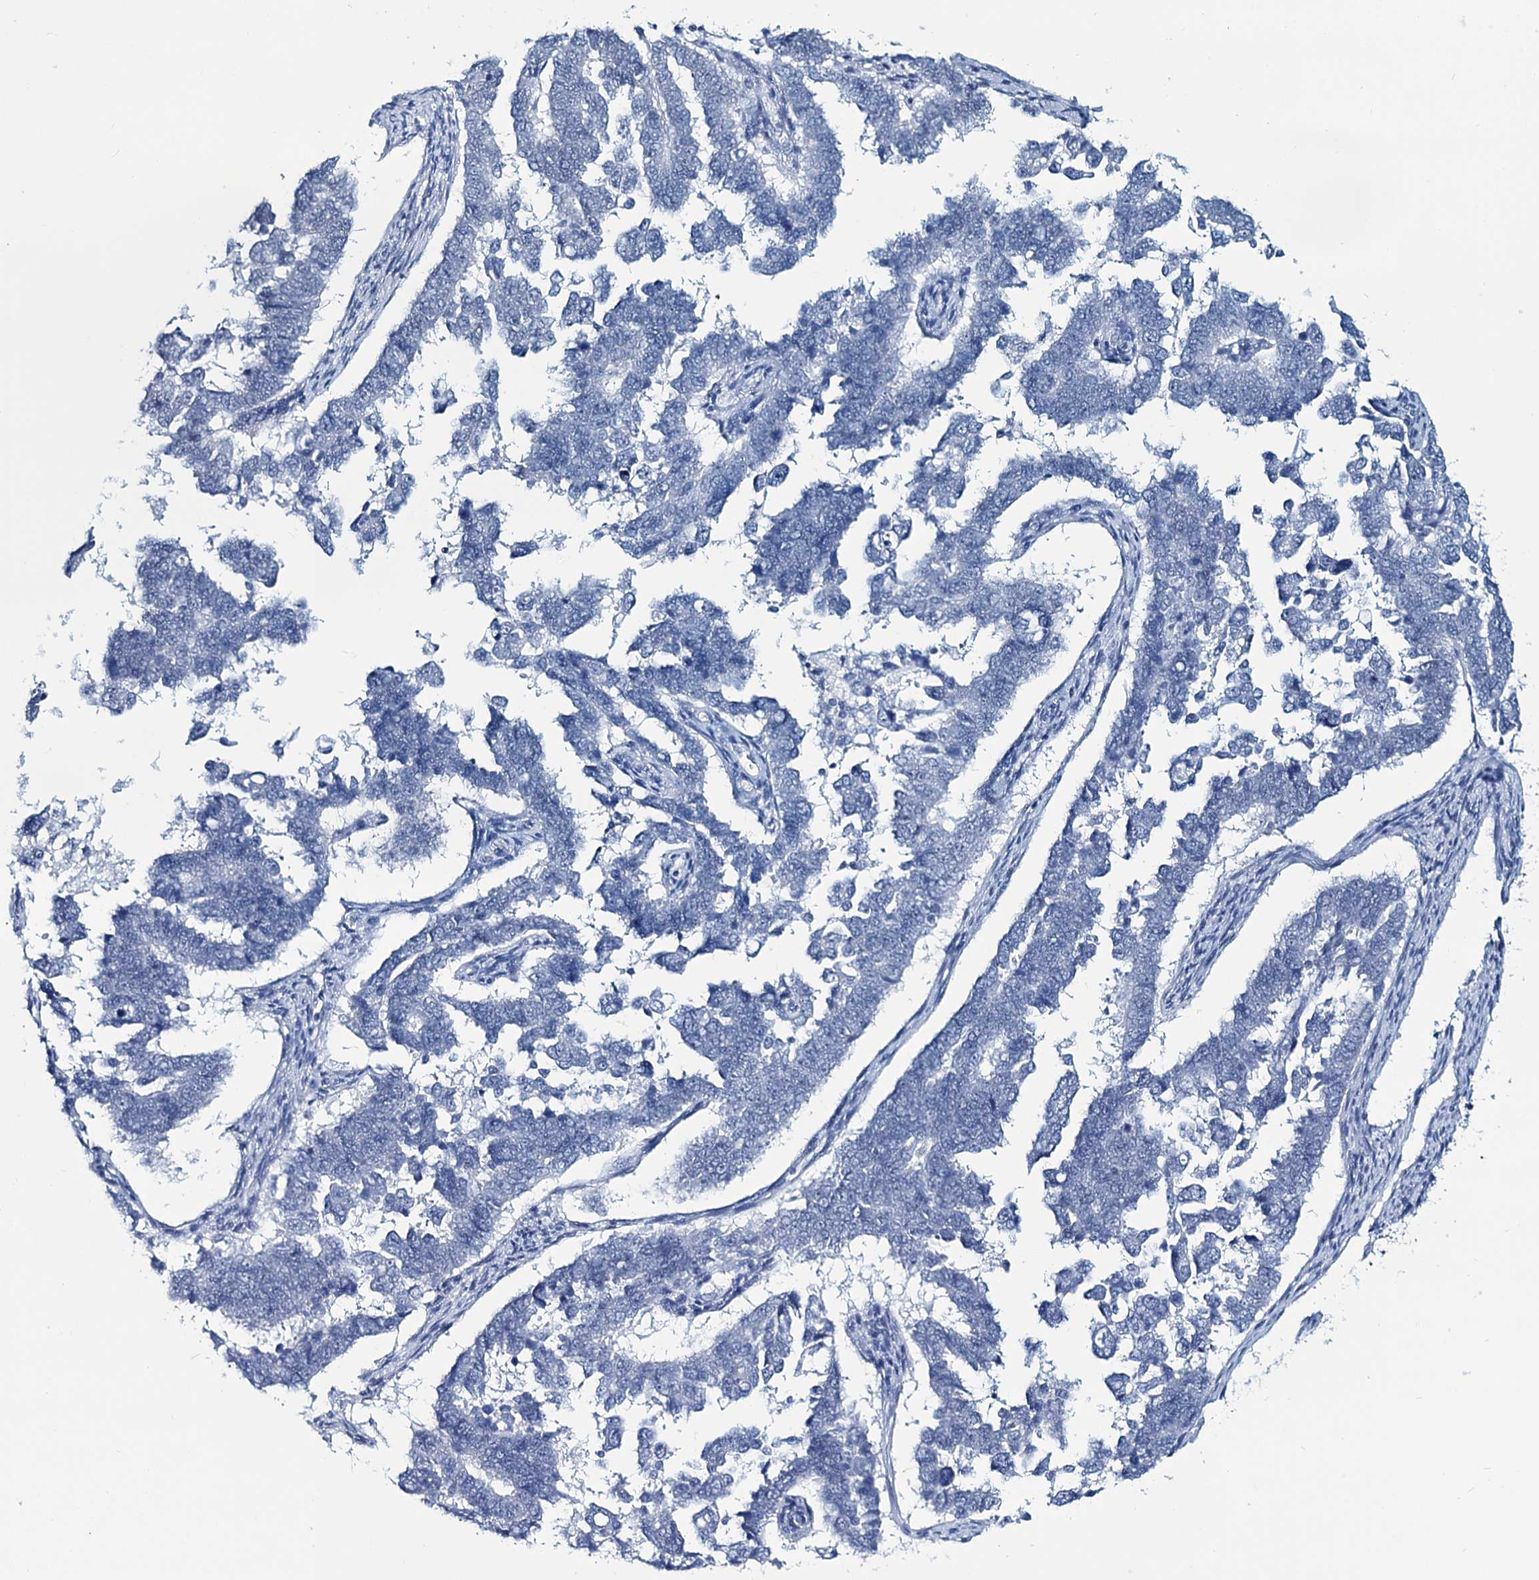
{"staining": {"intensity": "weak", "quantity": "25%-75%", "location": "nuclear"}, "tissue": "endometrial cancer", "cell_type": "Tumor cells", "image_type": "cancer", "snomed": [{"axis": "morphology", "description": "Adenocarcinoma, NOS"}, {"axis": "topography", "description": "Endometrium"}], "caption": "About 25%-75% of tumor cells in human endometrial adenocarcinoma exhibit weak nuclear protein staining as visualized by brown immunohistochemical staining.", "gene": "METTL14", "patient": {"sex": "female", "age": 75}}